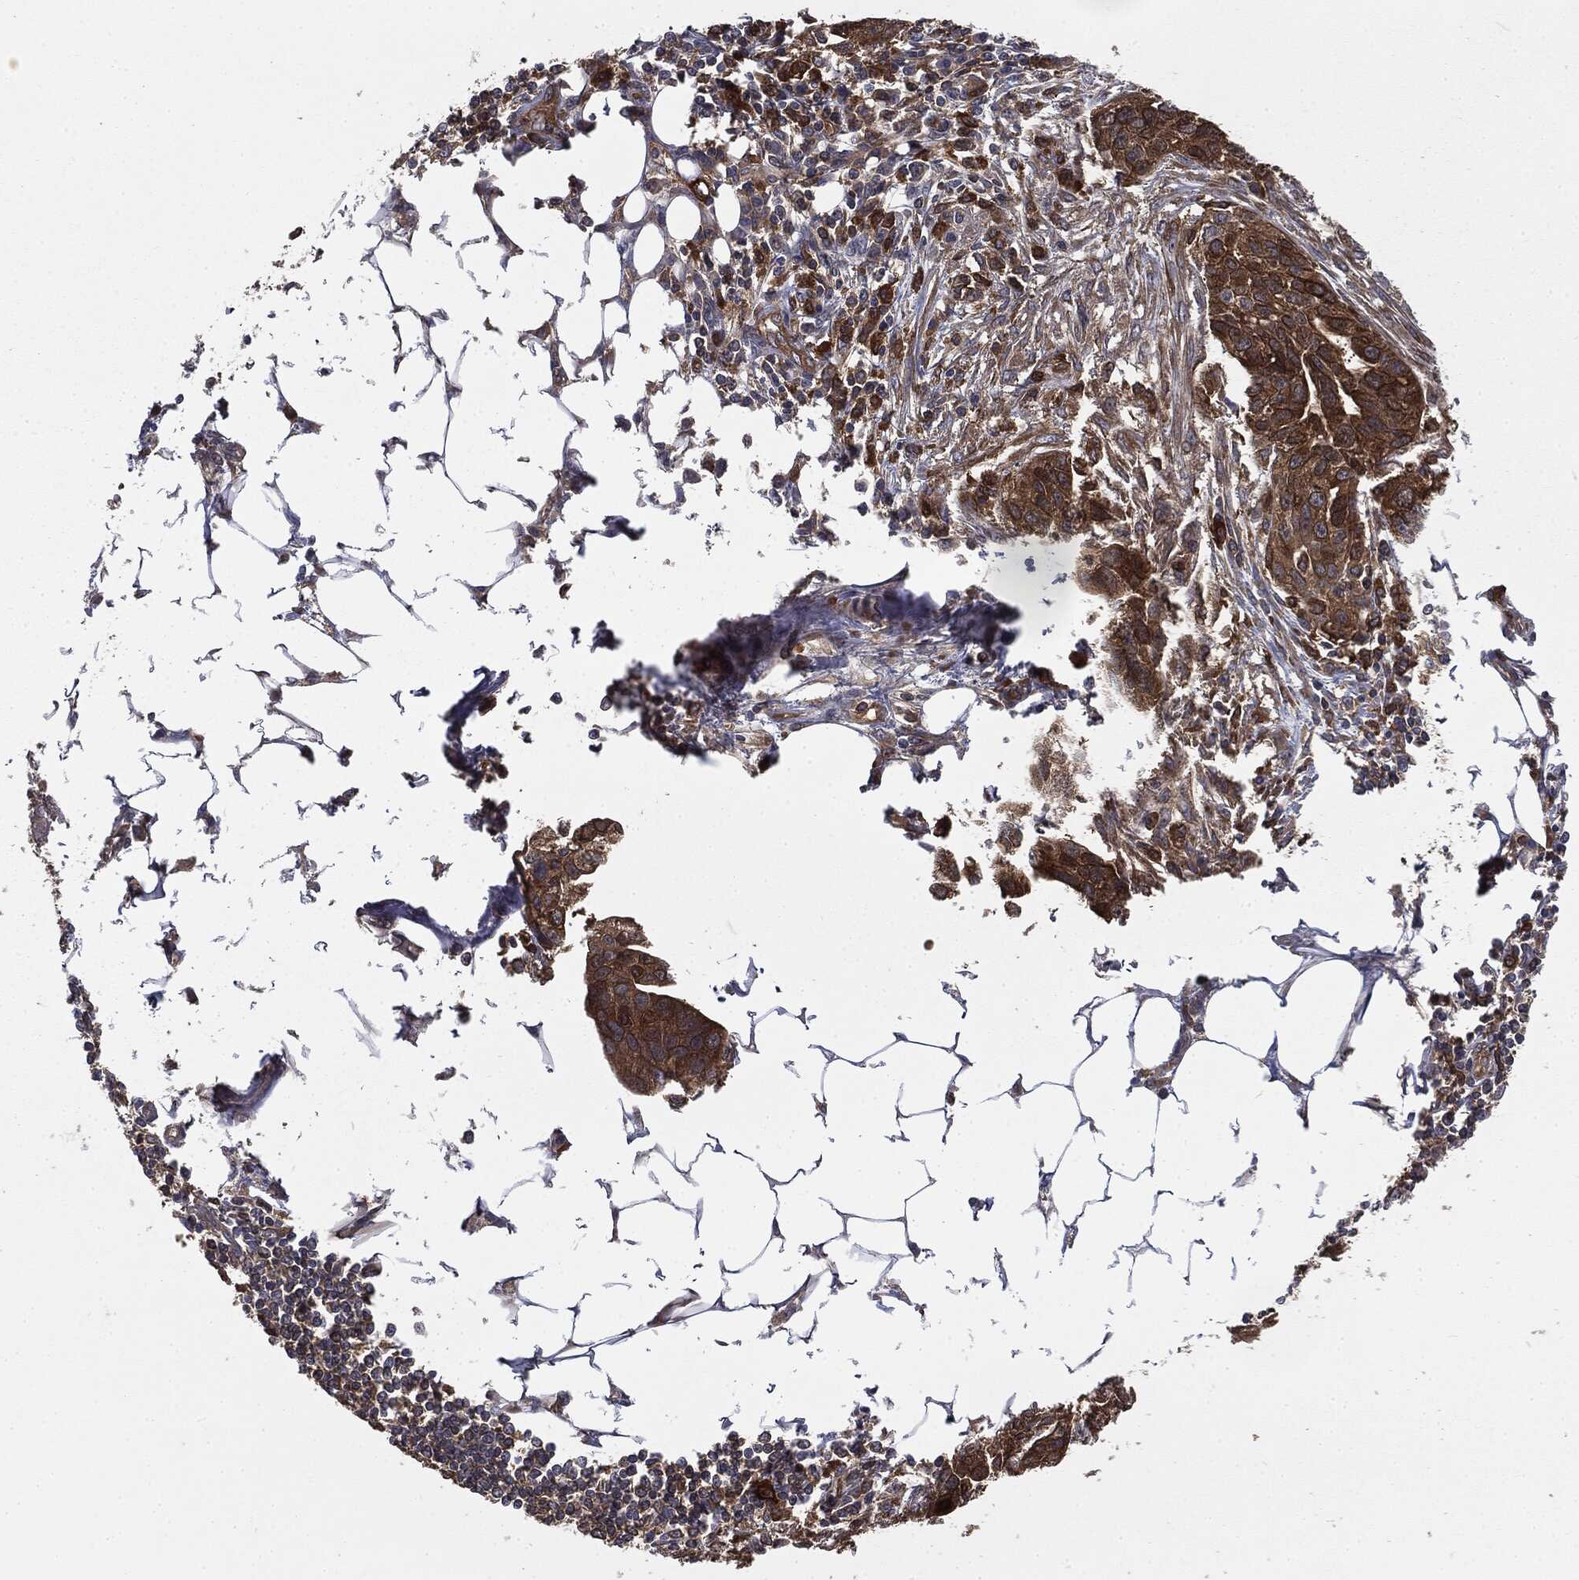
{"staining": {"intensity": "strong", "quantity": ">75%", "location": "cytoplasmic/membranous"}, "tissue": "ovarian cancer", "cell_type": "Tumor cells", "image_type": "cancer", "snomed": [{"axis": "morphology", "description": "Carcinoma, endometroid"}, {"axis": "morphology", "description": "Cystadenocarcinoma, serous, NOS"}, {"axis": "topography", "description": "Ovary"}], "caption": "There is high levels of strong cytoplasmic/membranous expression in tumor cells of endometroid carcinoma (ovarian), as demonstrated by immunohistochemical staining (brown color).", "gene": "GNB5", "patient": {"sex": "female", "age": 45}}